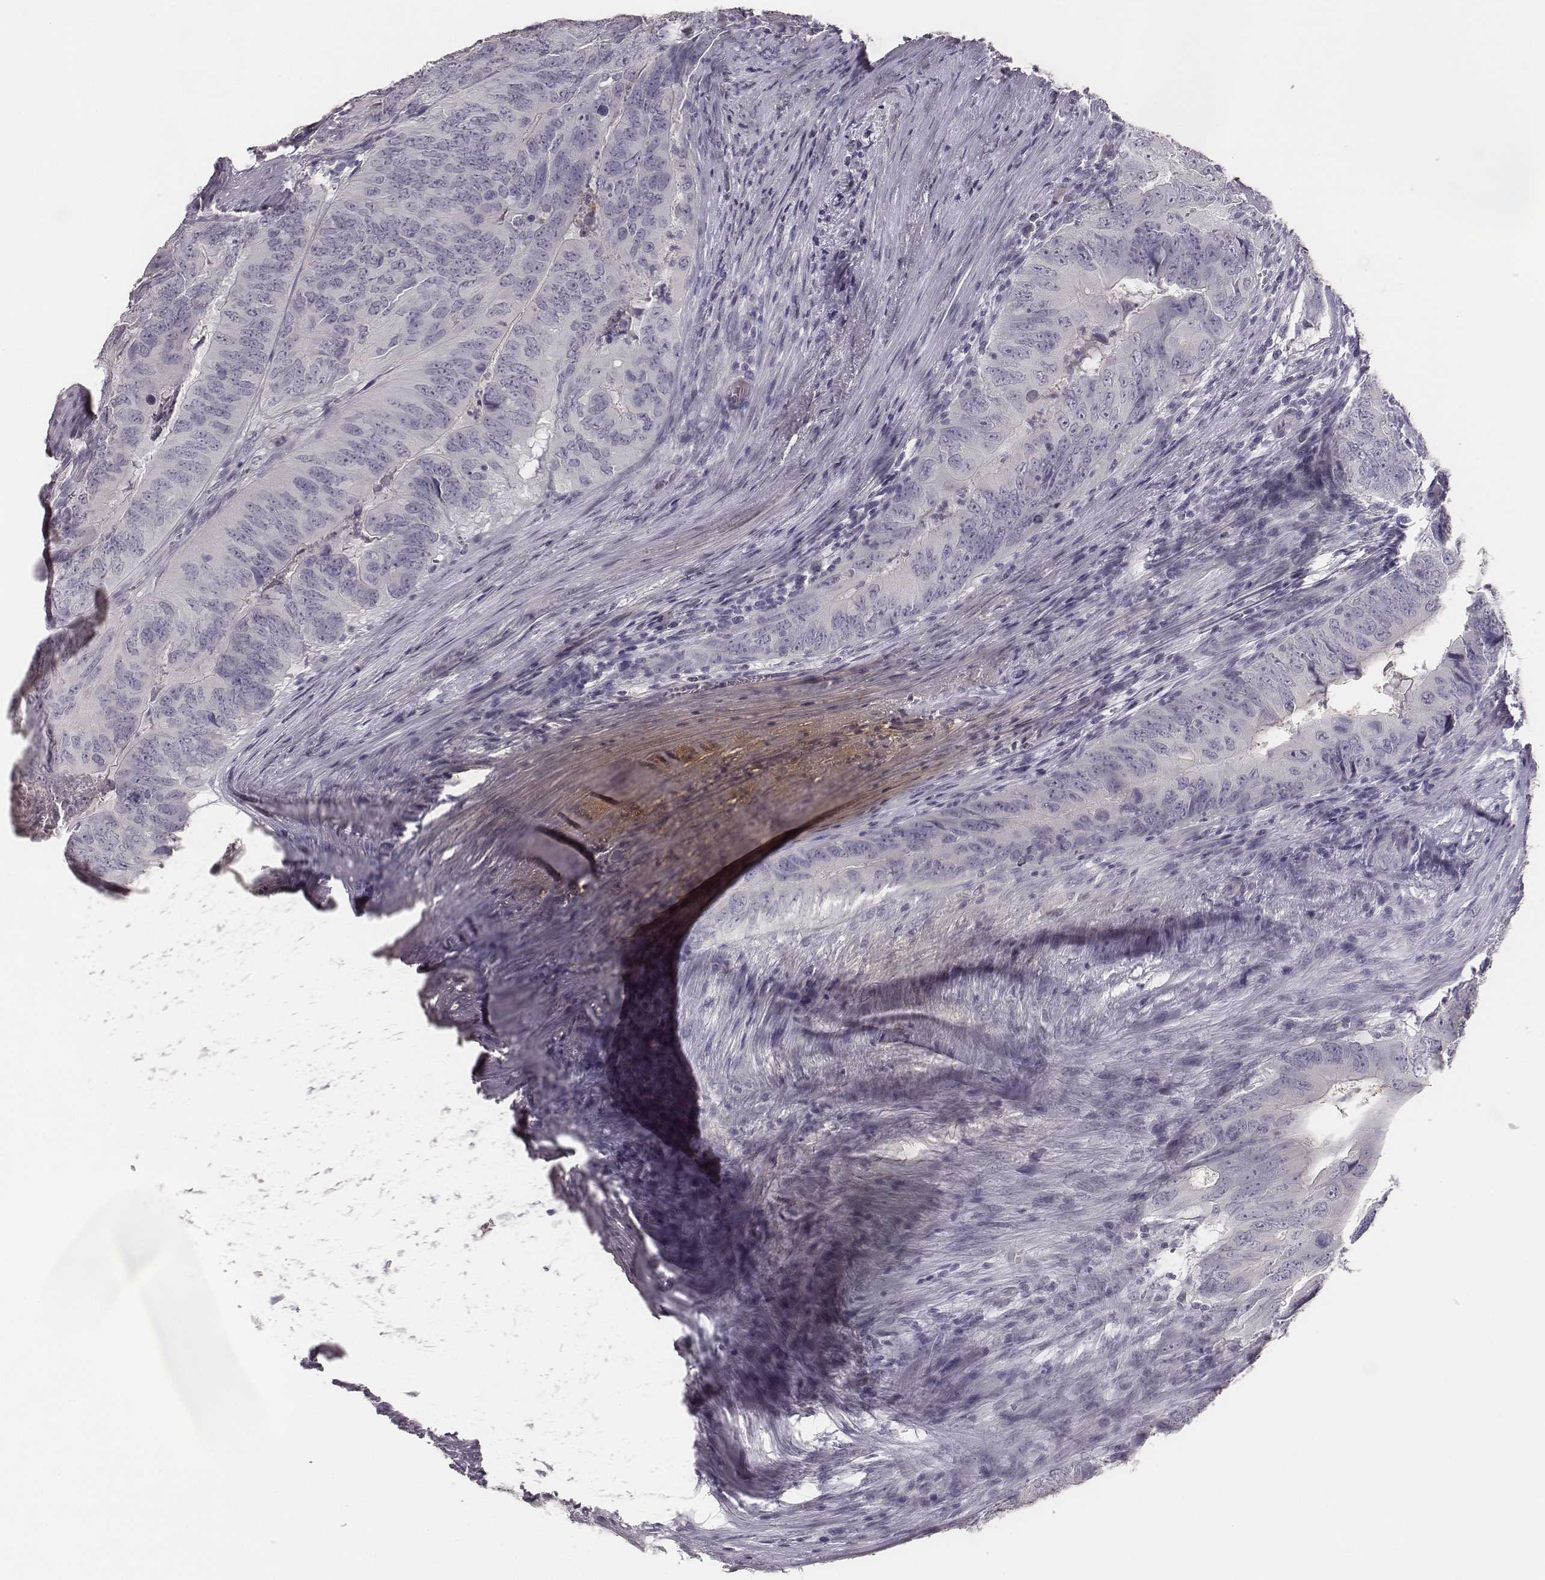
{"staining": {"intensity": "negative", "quantity": "none", "location": "none"}, "tissue": "colorectal cancer", "cell_type": "Tumor cells", "image_type": "cancer", "snomed": [{"axis": "morphology", "description": "Adenocarcinoma, NOS"}, {"axis": "topography", "description": "Colon"}], "caption": "Tumor cells show no significant positivity in colorectal cancer.", "gene": "MYH6", "patient": {"sex": "male", "age": 79}}